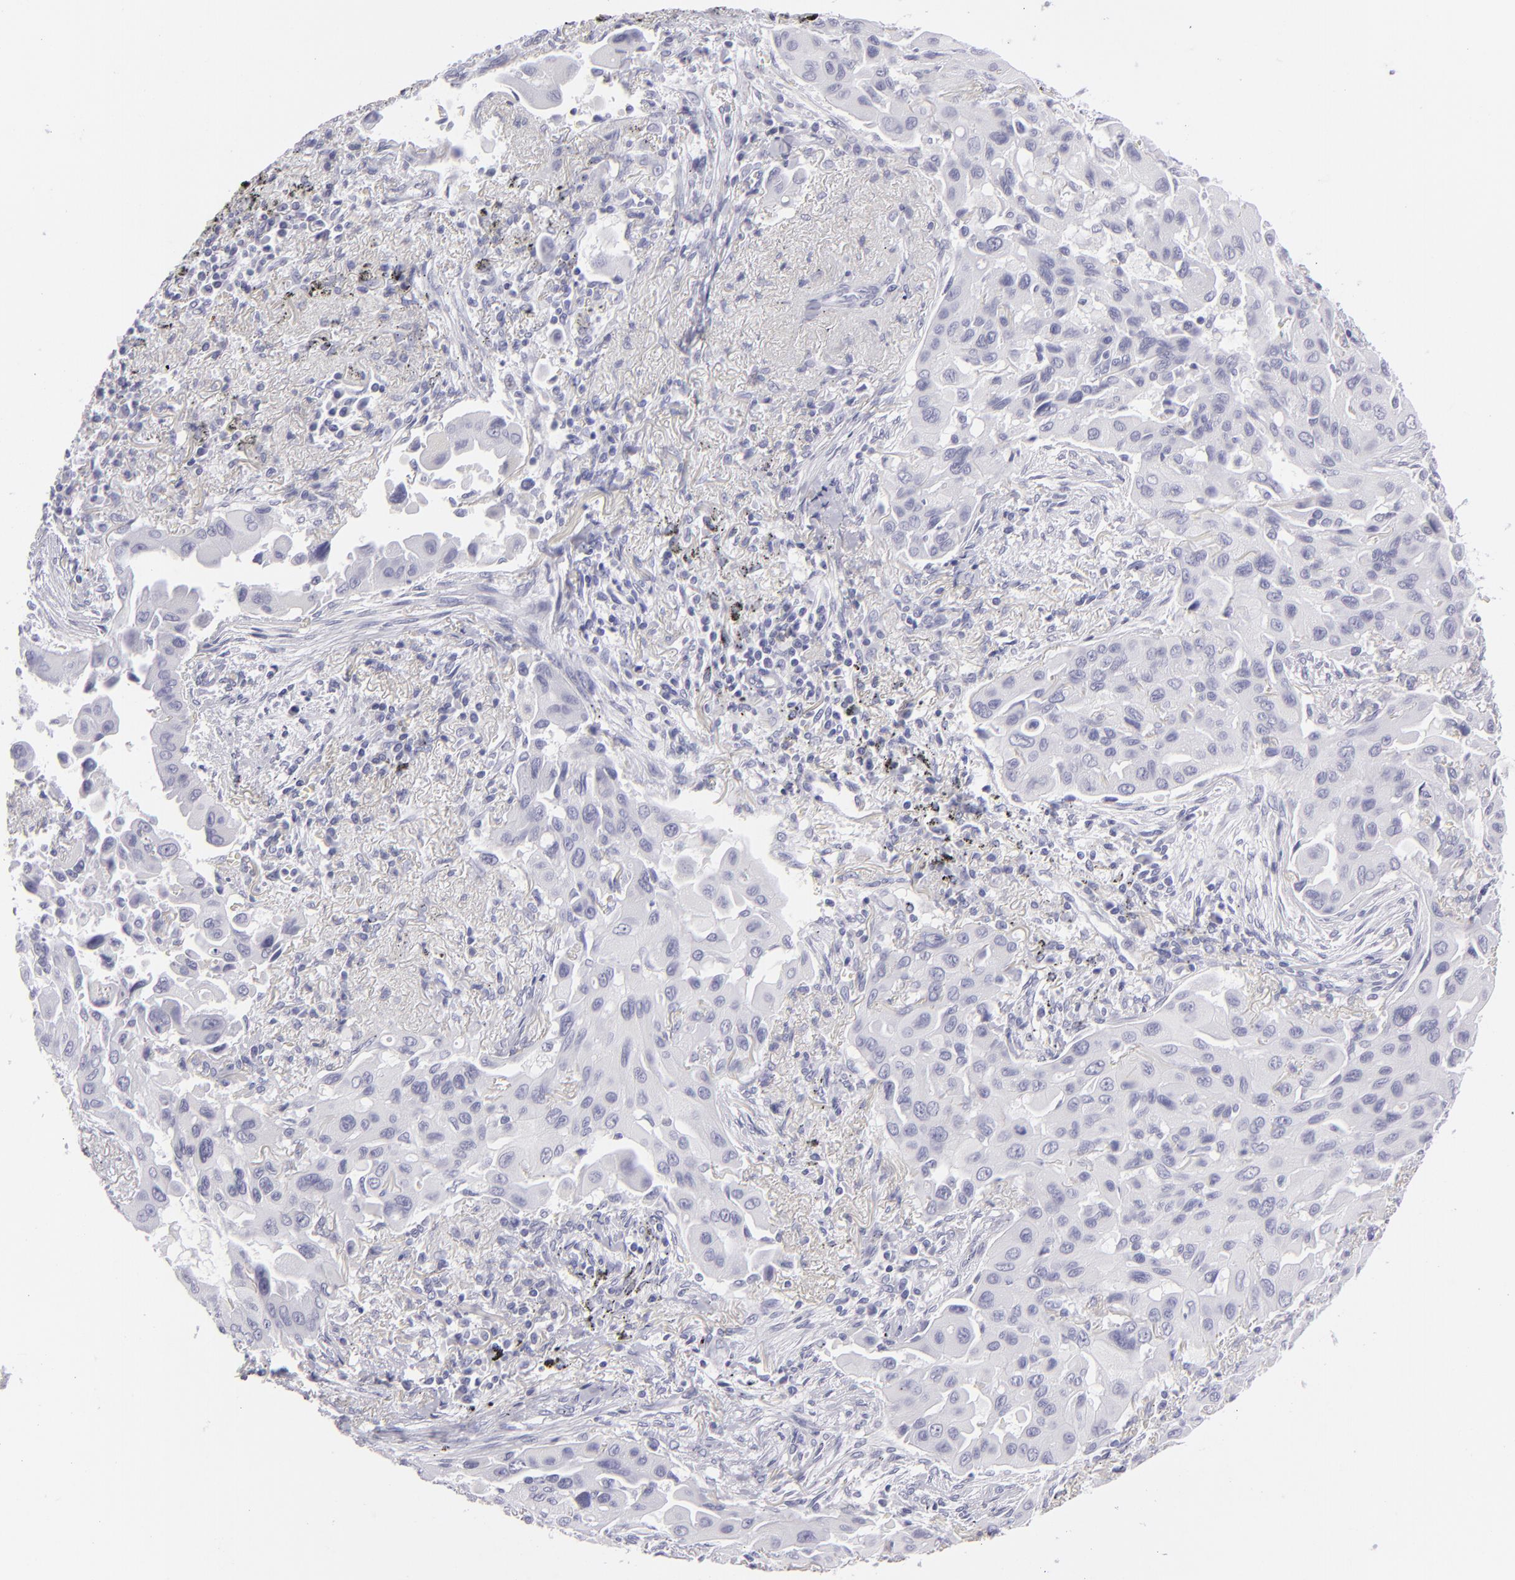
{"staining": {"intensity": "negative", "quantity": "none", "location": "none"}, "tissue": "lung cancer", "cell_type": "Tumor cells", "image_type": "cancer", "snomed": [{"axis": "morphology", "description": "Adenocarcinoma, NOS"}, {"axis": "topography", "description": "Lung"}], "caption": "Lung adenocarcinoma was stained to show a protein in brown. There is no significant positivity in tumor cells.", "gene": "VIL1", "patient": {"sex": "male", "age": 68}}